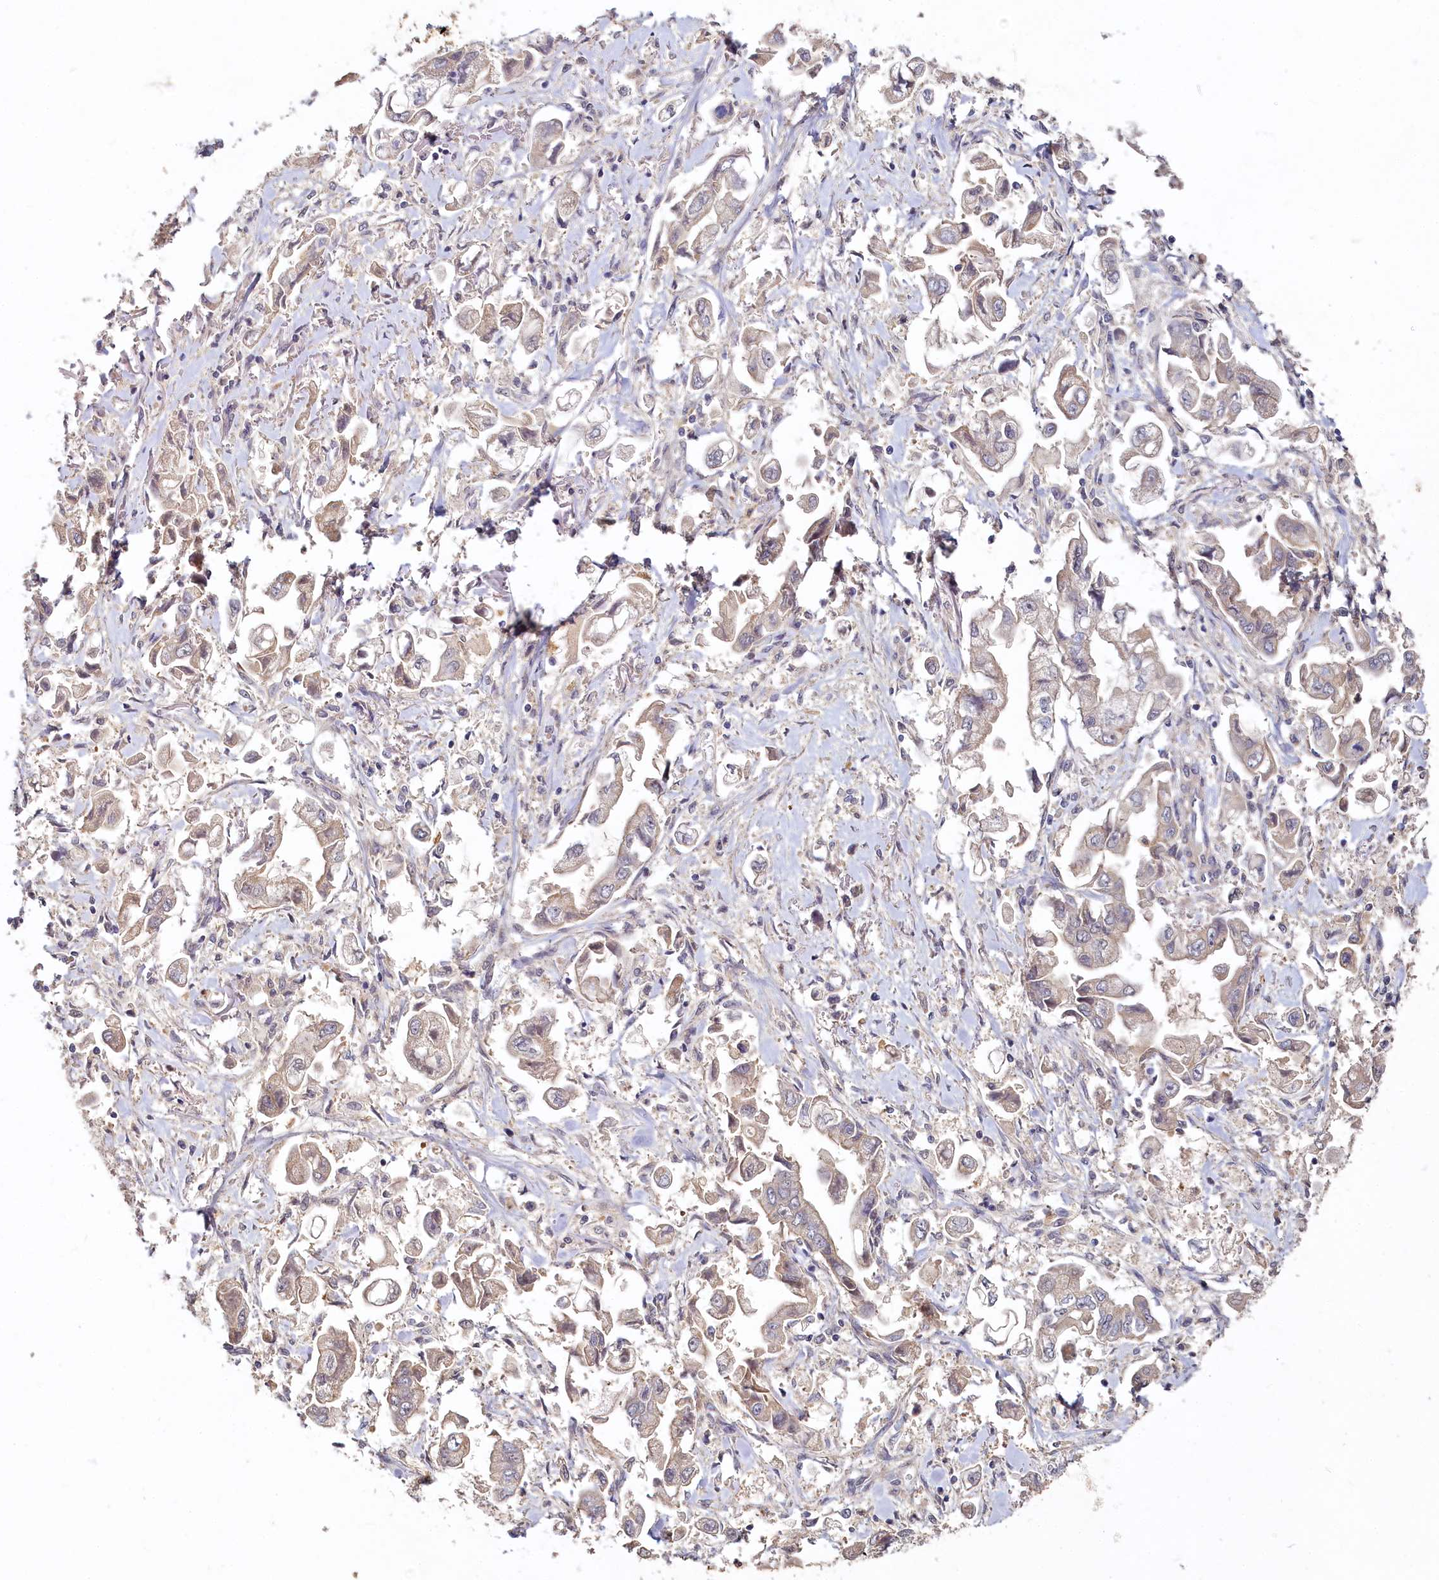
{"staining": {"intensity": "weak", "quantity": "25%-75%", "location": "cytoplasmic/membranous"}, "tissue": "stomach cancer", "cell_type": "Tumor cells", "image_type": "cancer", "snomed": [{"axis": "morphology", "description": "Adenocarcinoma, NOS"}, {"axis": "topography", "description": "Stomach"}], "caption": "Protein staining of stomach cancer tissue reveals weak cytoplasmic/membranous staining in approximately 25%-75% of tumor cells. The staining is performed using DAB brown chromogen to label protein expression. The nuclei are counter-stained blue using hematoxylin.", "gene": "HERC3", "patient": {"sex": "male", "age": 62}}